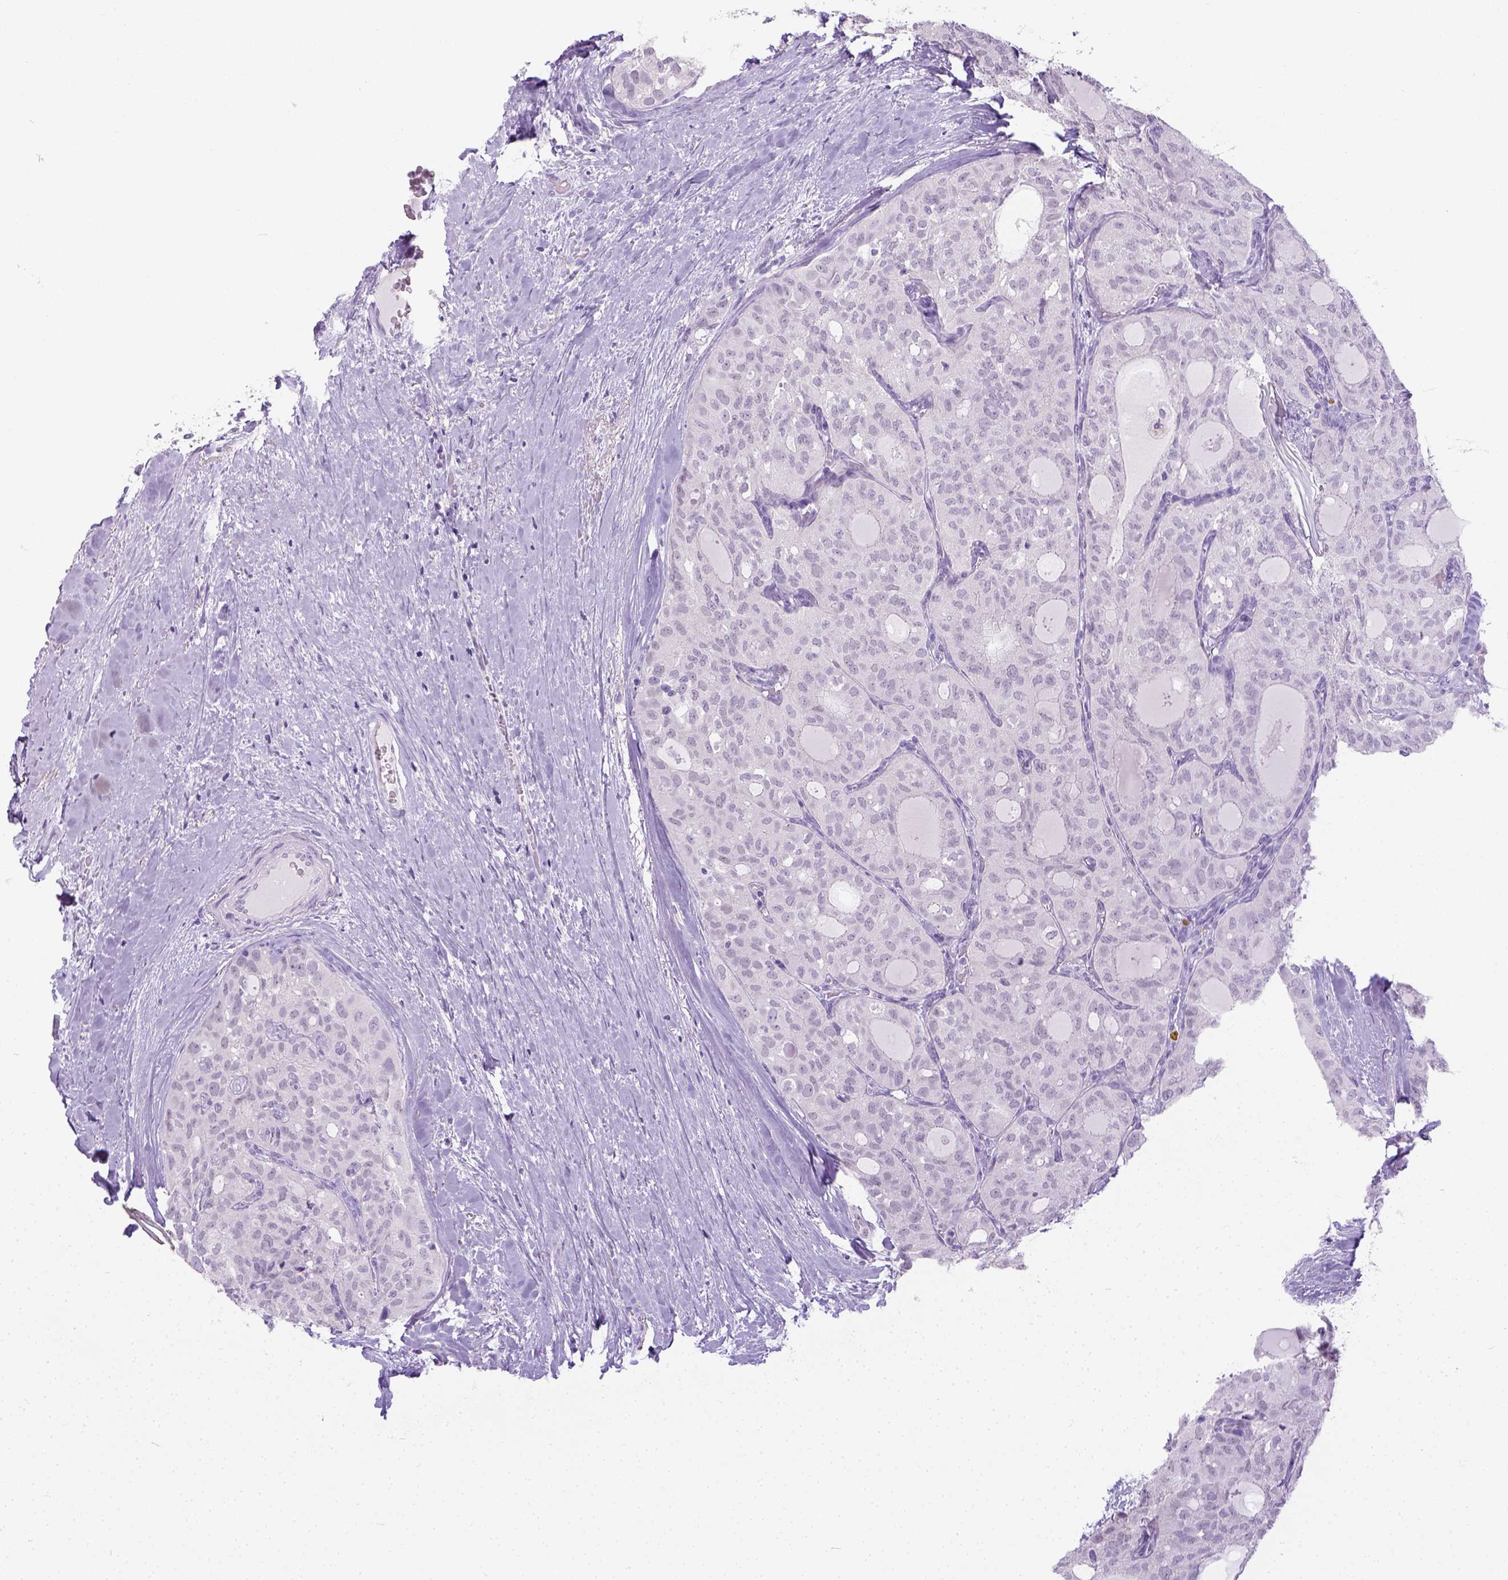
{"staining": {"intensity": "negative", "quantity": "none", "location": "none"}, "tissue": "thyroid cancer", "cell_type": "Tumor cells", "image_type": "cancer", "snomed": [{"axis": "morphology", "description": "Follicular adenoma carcinoma, NOS"}, {"axis": "topography", "description": "Thyroid gland"}], "caption": "High magnification brightfield microscopy of follicular adenoma carcinoma (thyroid) stained with DAB (brown) and counterstained with hematoxylin (blue): tumor cells show no significant positivity. The staining was performed using DAB to visualize the protein expression in brown, while the nuclei were stained in blue with hematoxylin (Magnification: 20x).", "gene": "LGSN", "patient": {"sex": "male", "age": 75}}